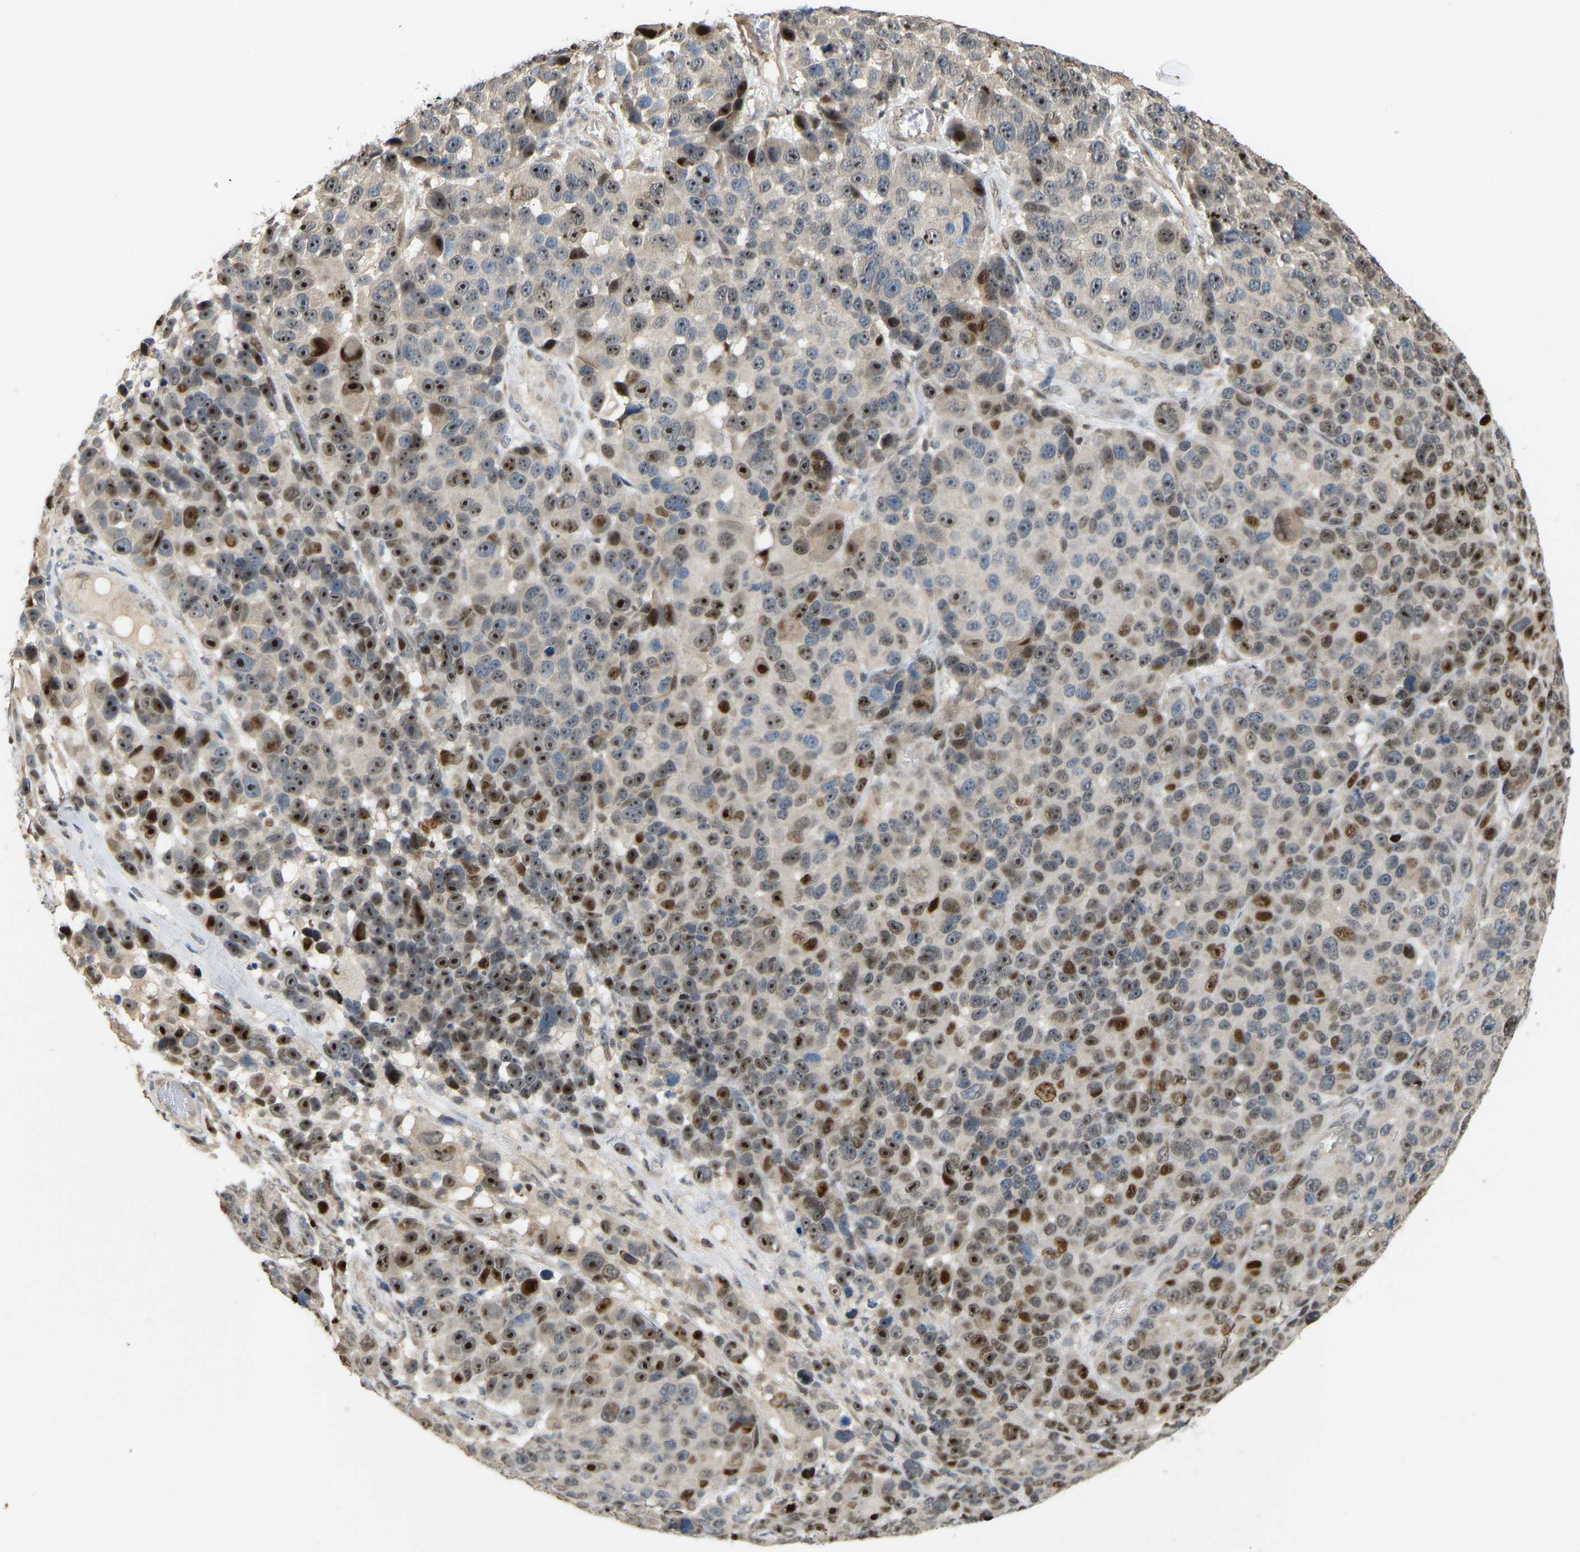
{"staining": {"intensity": "strong", "quantity": "25%-75%", "location": "nuclear"}, "tissue": "melanoma", "cell_type": "Tumor cells", "image_type": "cancer", "snomed": [{"axis": "morphology", "description": "Malignant melanoma, NOS"}, {"axis": "topography", "description": "Skin"}], "caption": "Melanoma tissue reveals strong nuclear expression in about 25%-75% of tumor cells", "gene": "PTPN4", "patient": {"sex": "male", "age": 53}}